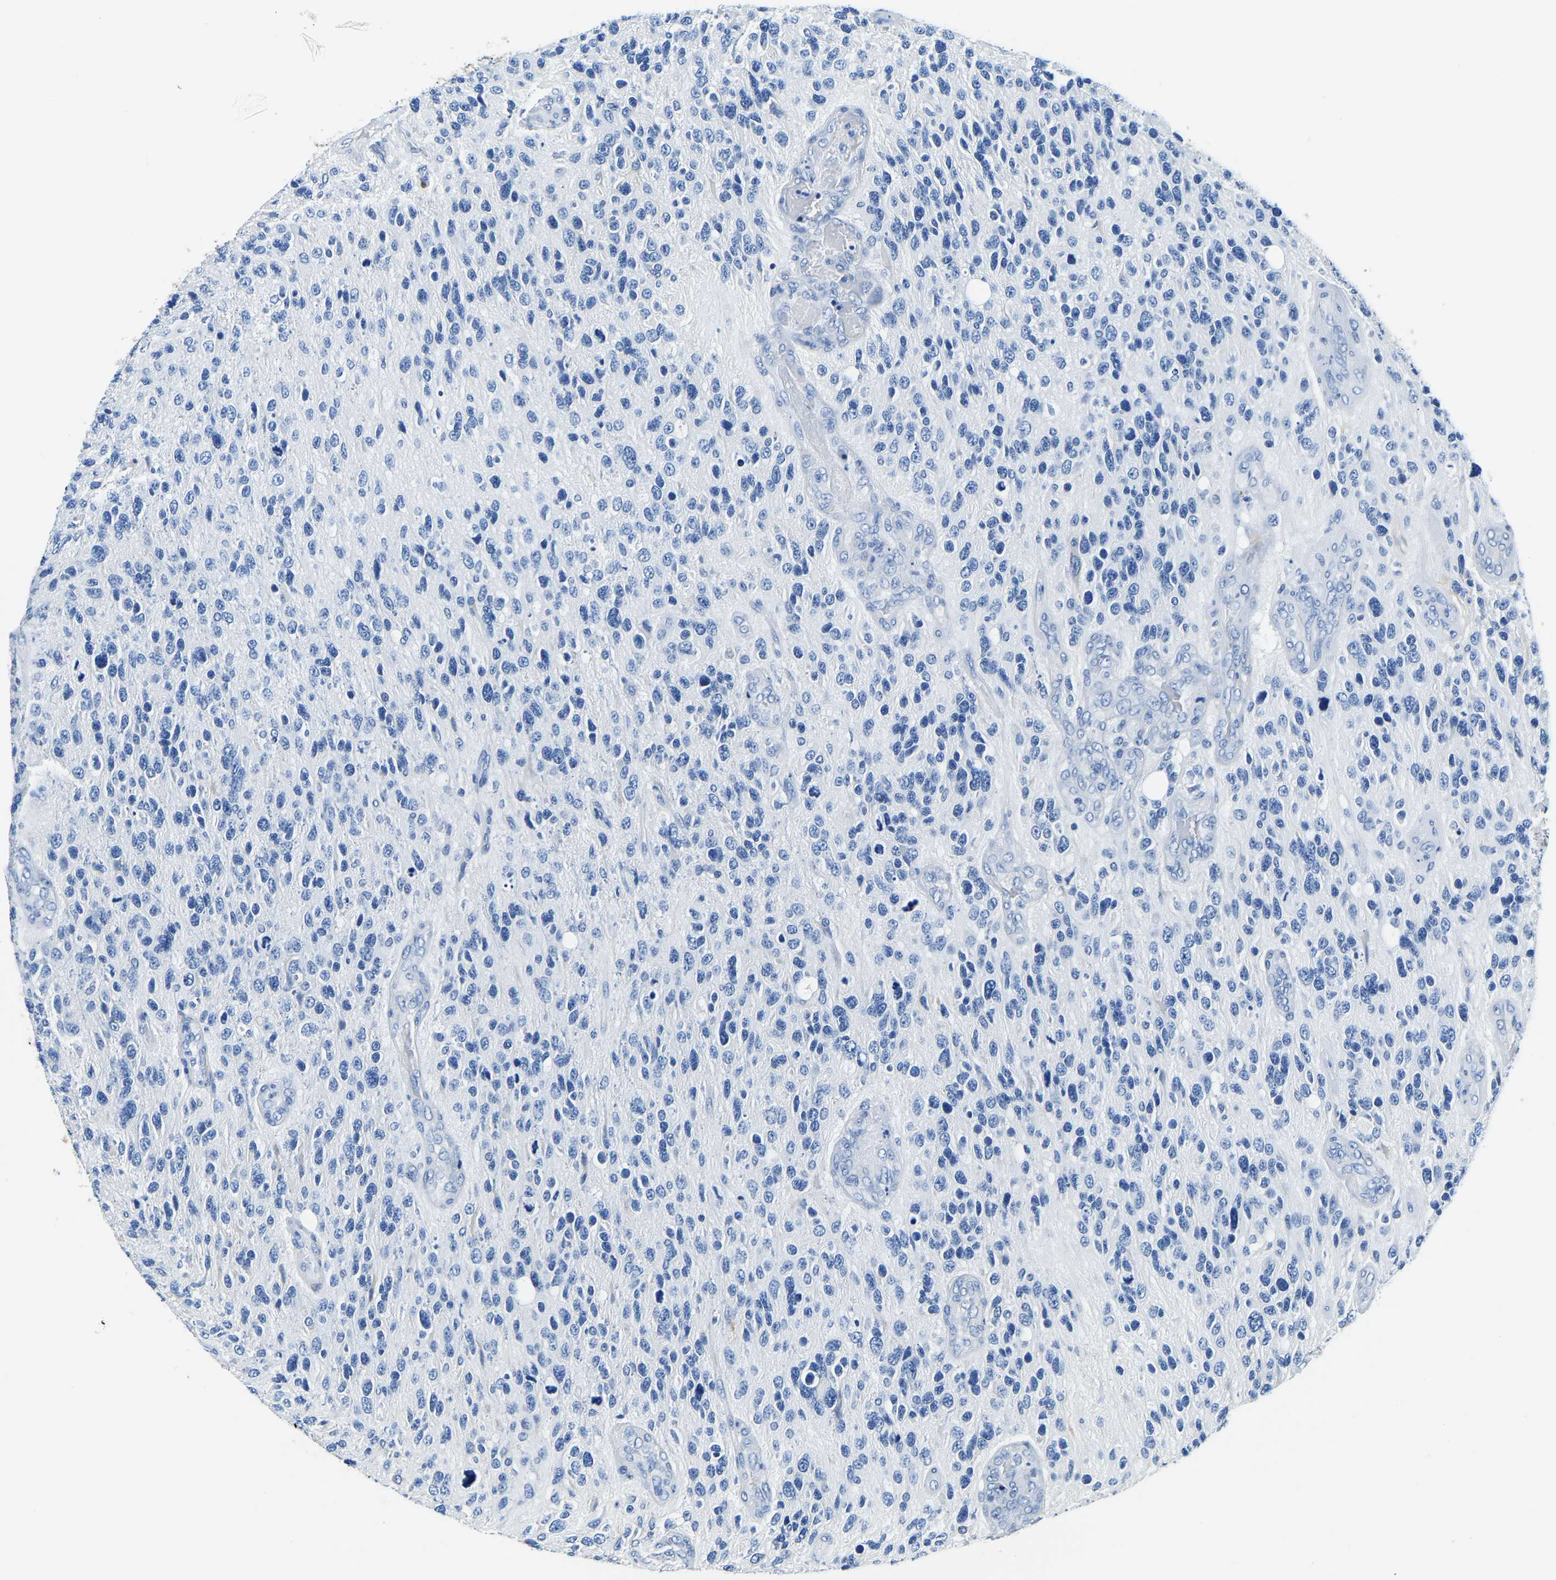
{"staining": {"intensity": "negative", "quantity": "none", "location": "none"}, "tissue": "glioma", "cell_type": "Tumor cells", "image_type": "cancer", "snomed": [{"axis": "morphology", "description": "Glioma, malignant, High grade"}, {"axis": "topography", "description": "Brain"}], "caption": "This is an immunohistochemistry (IHC) image of human glioma. There is no expression in tumor cells.", "gene": "ZDHHC13", "patient": {"sex": "female", "age": 58}}